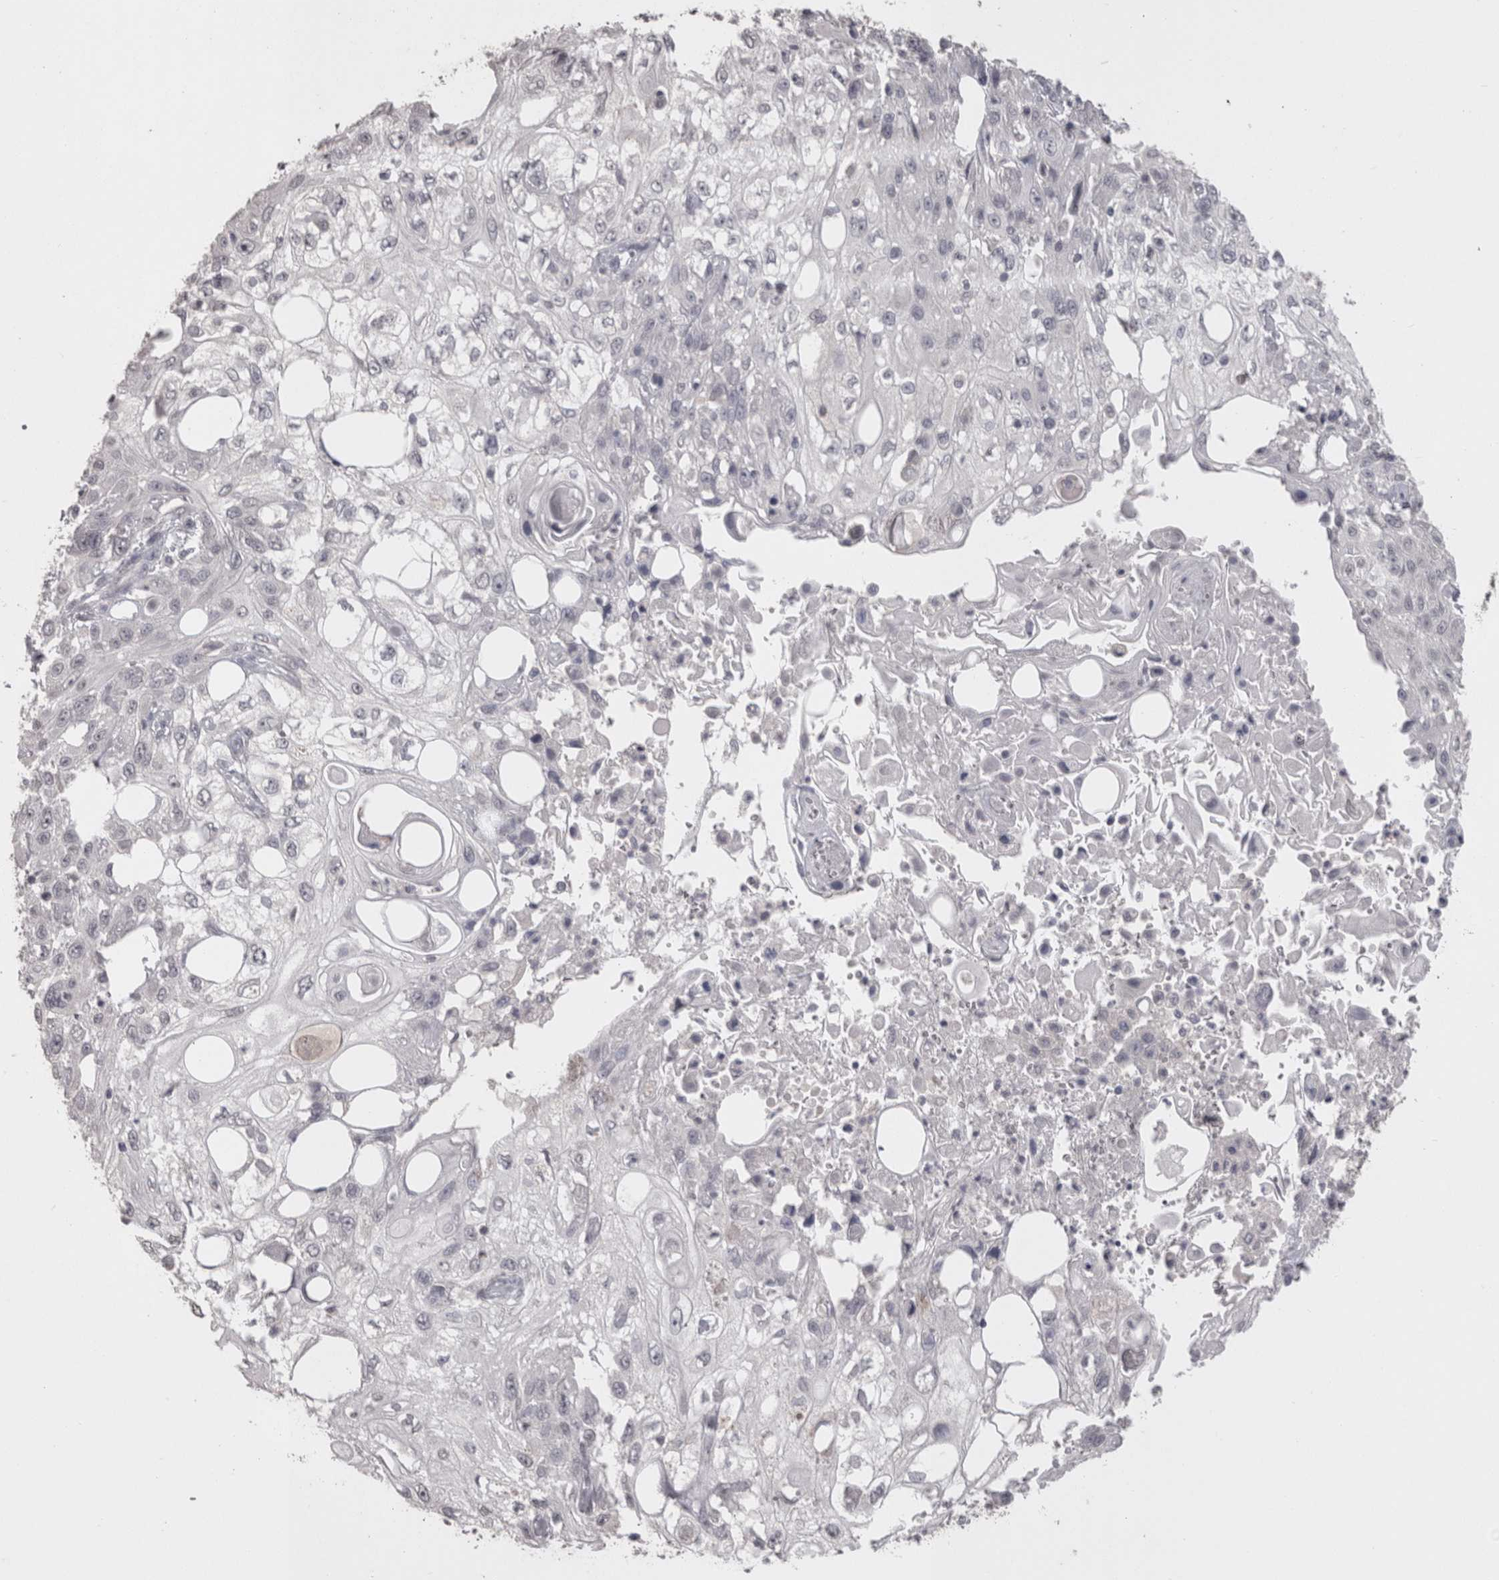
{"staining": {"intensity": "negative", "quantity": "none", "location": "none"}, "tissue": "skin cancer", "cell_type": "Tumor cells", "image_type": "cancer", "snomed": [{"axis": "morphology", "description": "Squamous cell carcinoma, NOS"}, {"axis": "topography", "description": "Skin"}], "caption": "Micrograph shows no significant protein staining in tumor cells of skin cancer (squamous cell carcinoma).", "gene": "LAX1", "patient": {"sex": "male", "age": 75}}